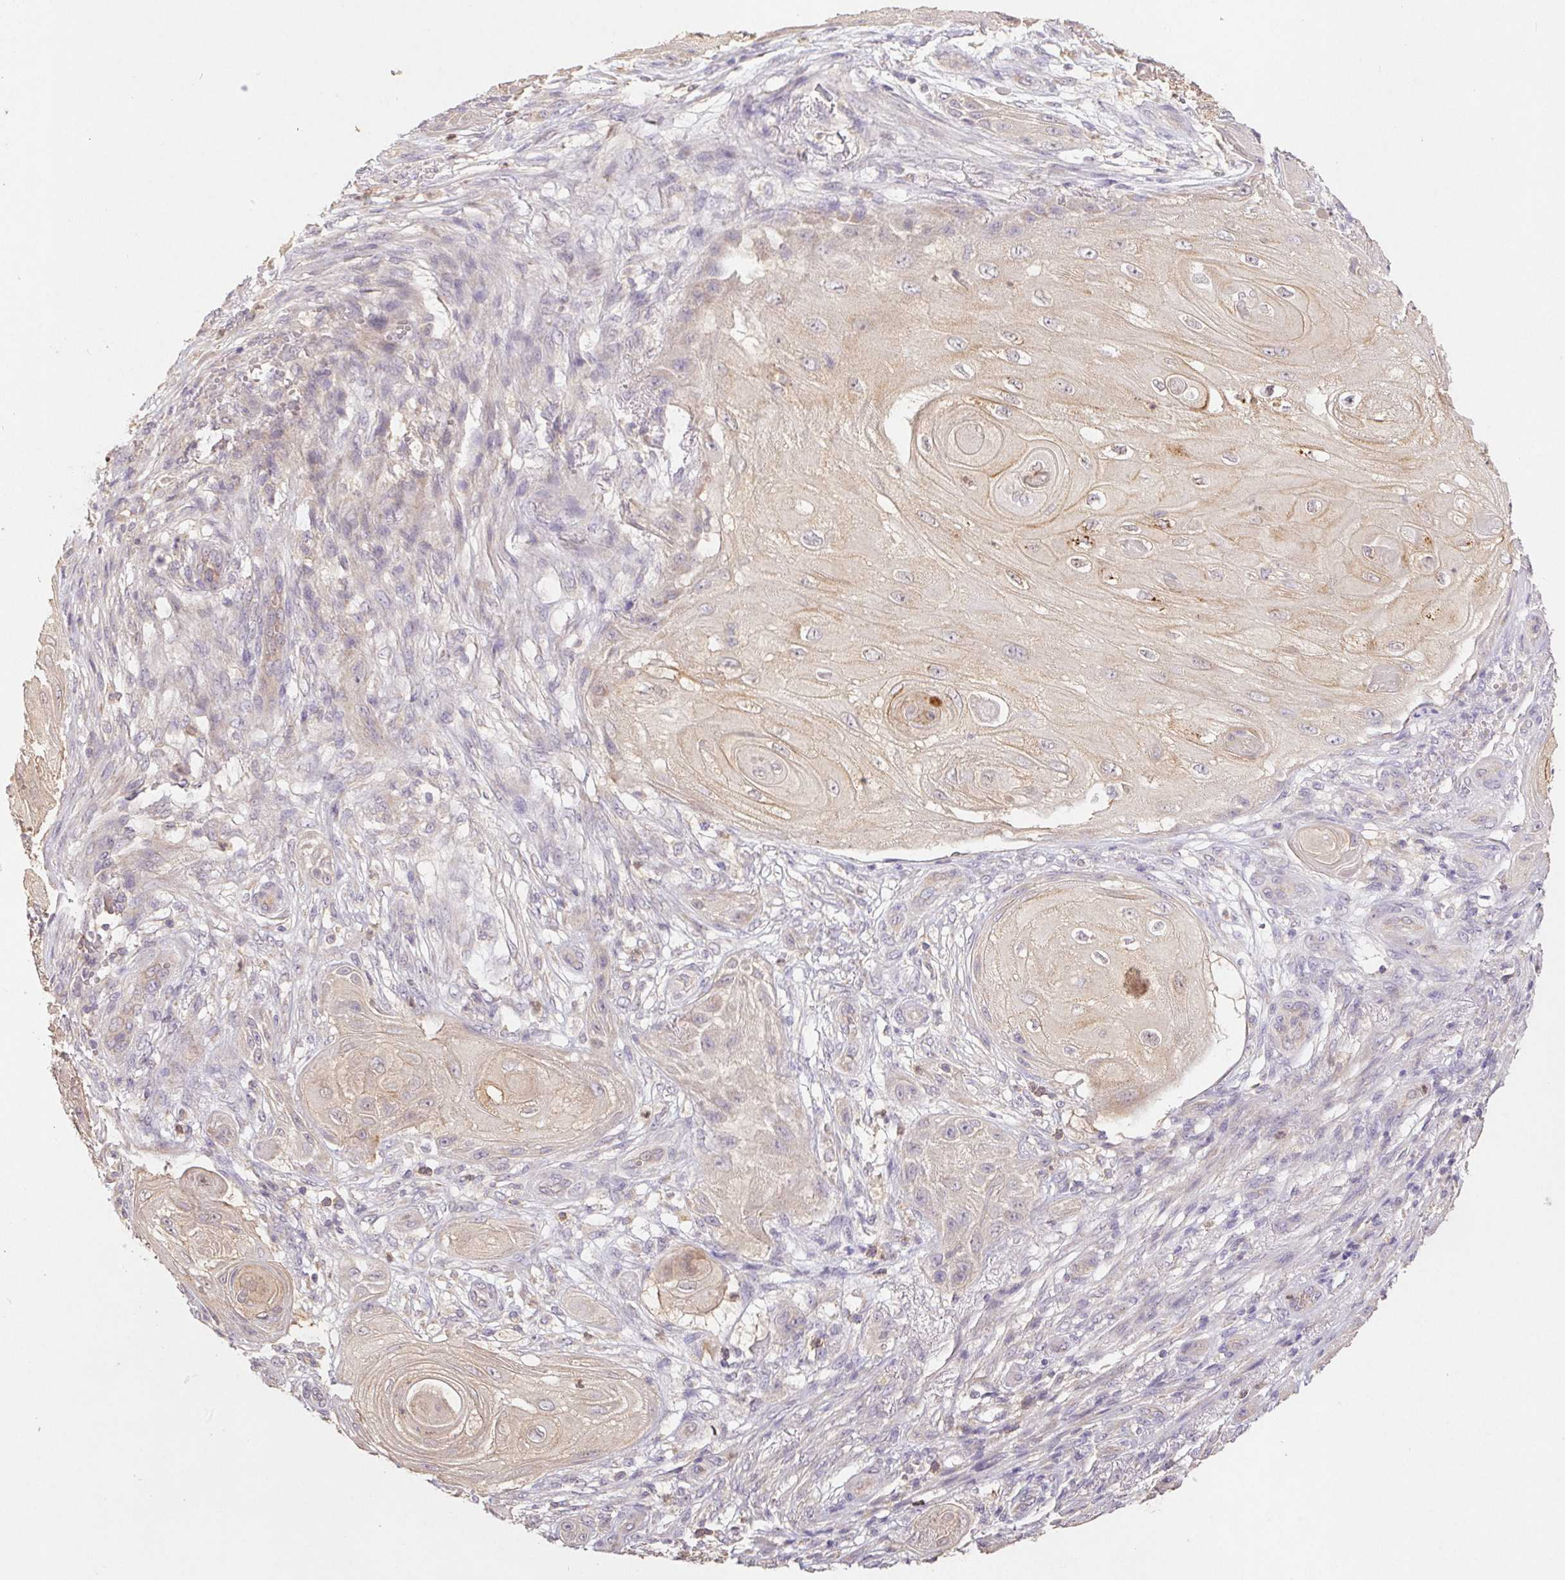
{"staining": {"intensity": "weak", "quantity": "25%-75%", "location": "cytoplasmic/membranous"}, "tissue": "skin cancer", "cell_type": "Tumor cells", "image_type": "cancer", "snomed": [{"axis": "morphology", "description": "Squamous cell carcinoma, NOS"}, {"axis": "topography", "description": "Skin"}], "caption": "High-magnification brightfield microscopy of skin cancer stained with DAB (3,3'-diaminobenzidine) (brown) and counterstained with hematoxylin (blue). tumor cells exhibit weak cytoplasmic/membranous staining is seen in about25%-75% of cells.", "gene": "RAB11A", "patient": {"sex": "male", "age": 62}}